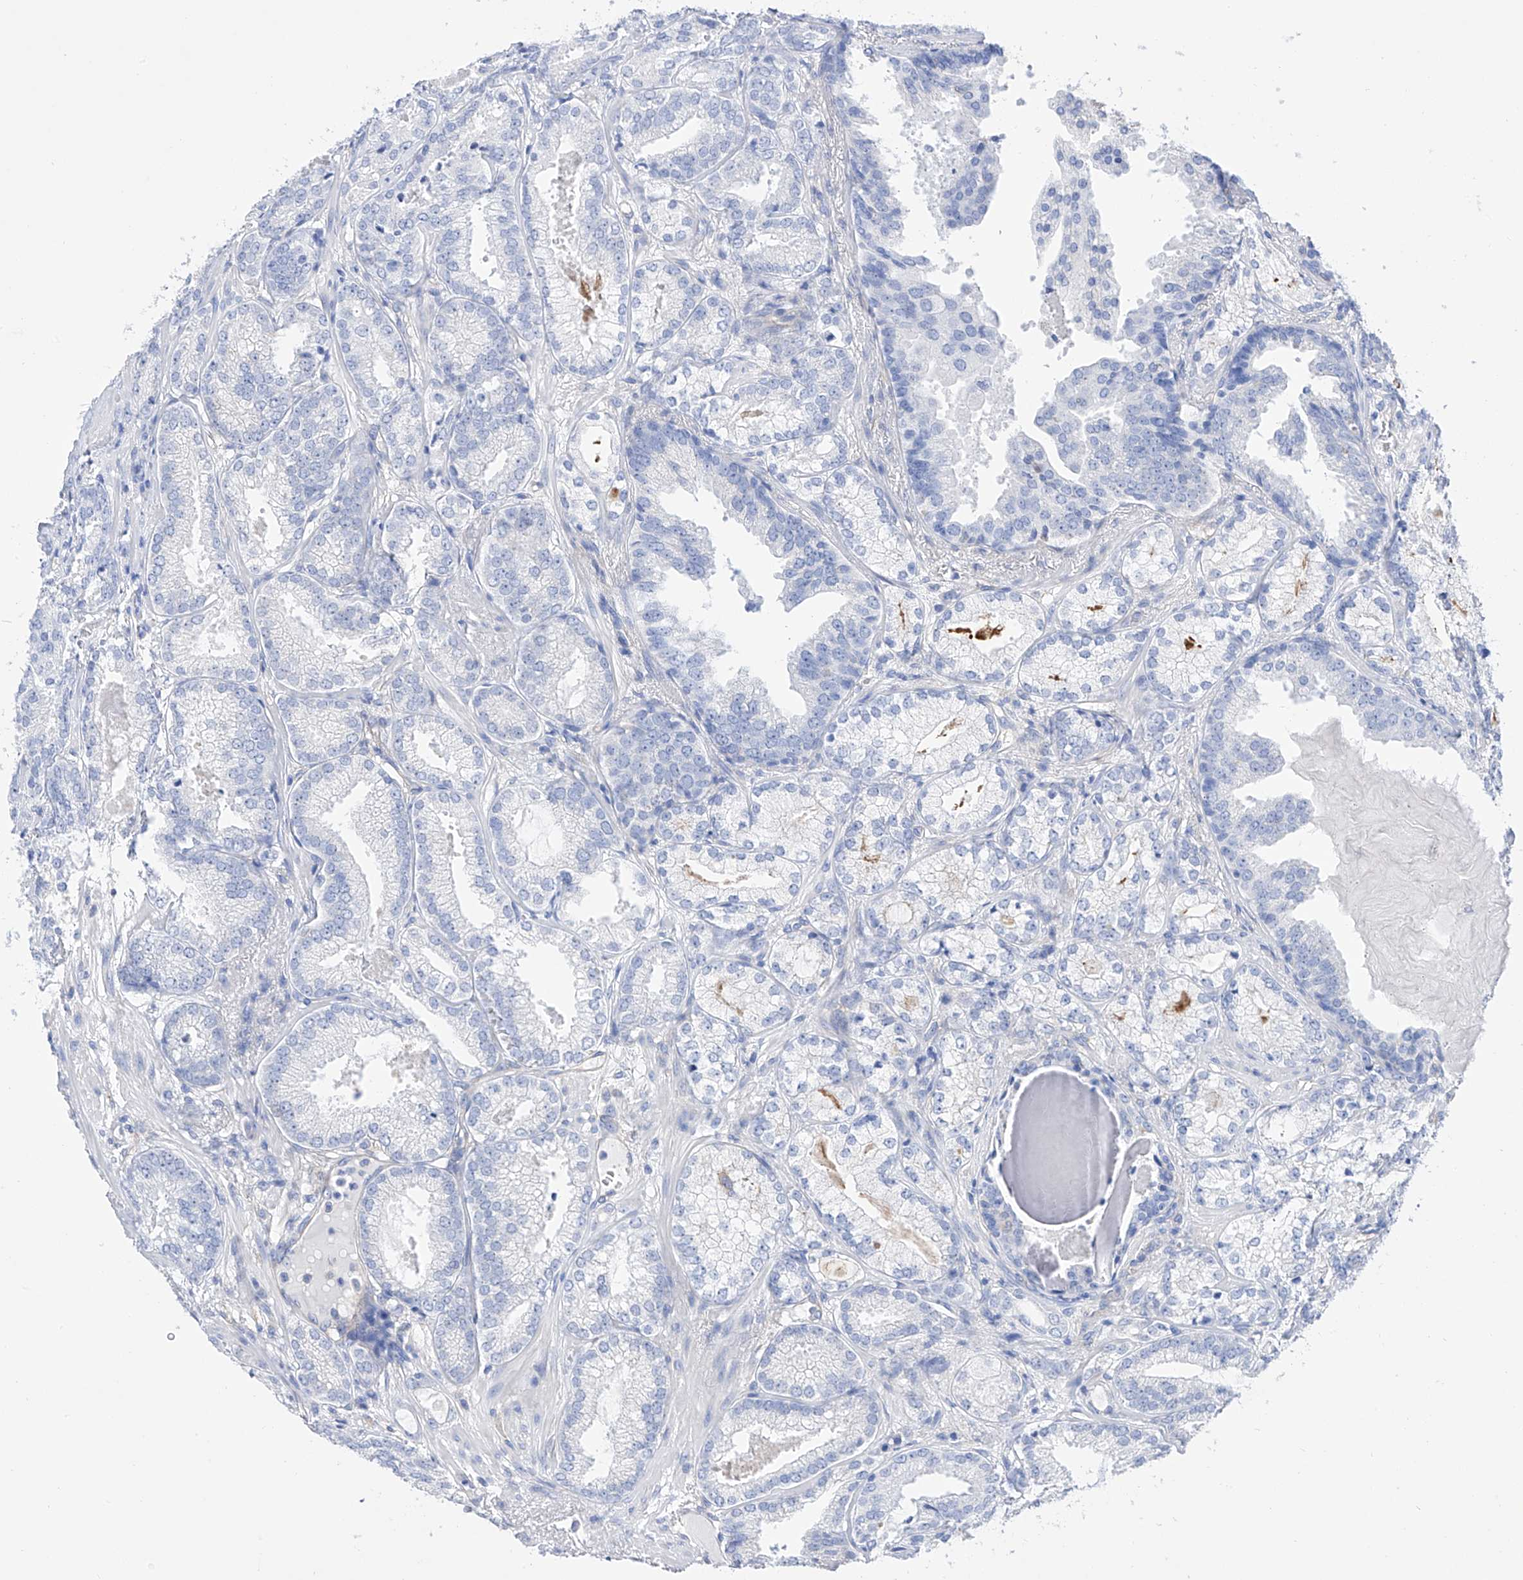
{"staining": {"intensity": "negative", "quantity": "none", "location": "none"}, "tissue": "prostate cancer", "cell_type": "Tumor cells", "image_type": "cancer", "snomed": [{"axis": "morphology", "description": "Normal morphology"}, {"axis": "morphology", "description": "Adenocarcinoma, Low grade"}, {"axis": "topography", "description": "Prostate"}], "caption": "Tumor cells are negative for brown protein staining in prostate adenocarcinoma (low-grade). Brightfield microscopy of immunohistochemistry stained with DAB (brown) and hematoxylin (blue), captured at high magnification.", "gene": "ZNF653", "patient": {"sex": "male", "age": 72}}